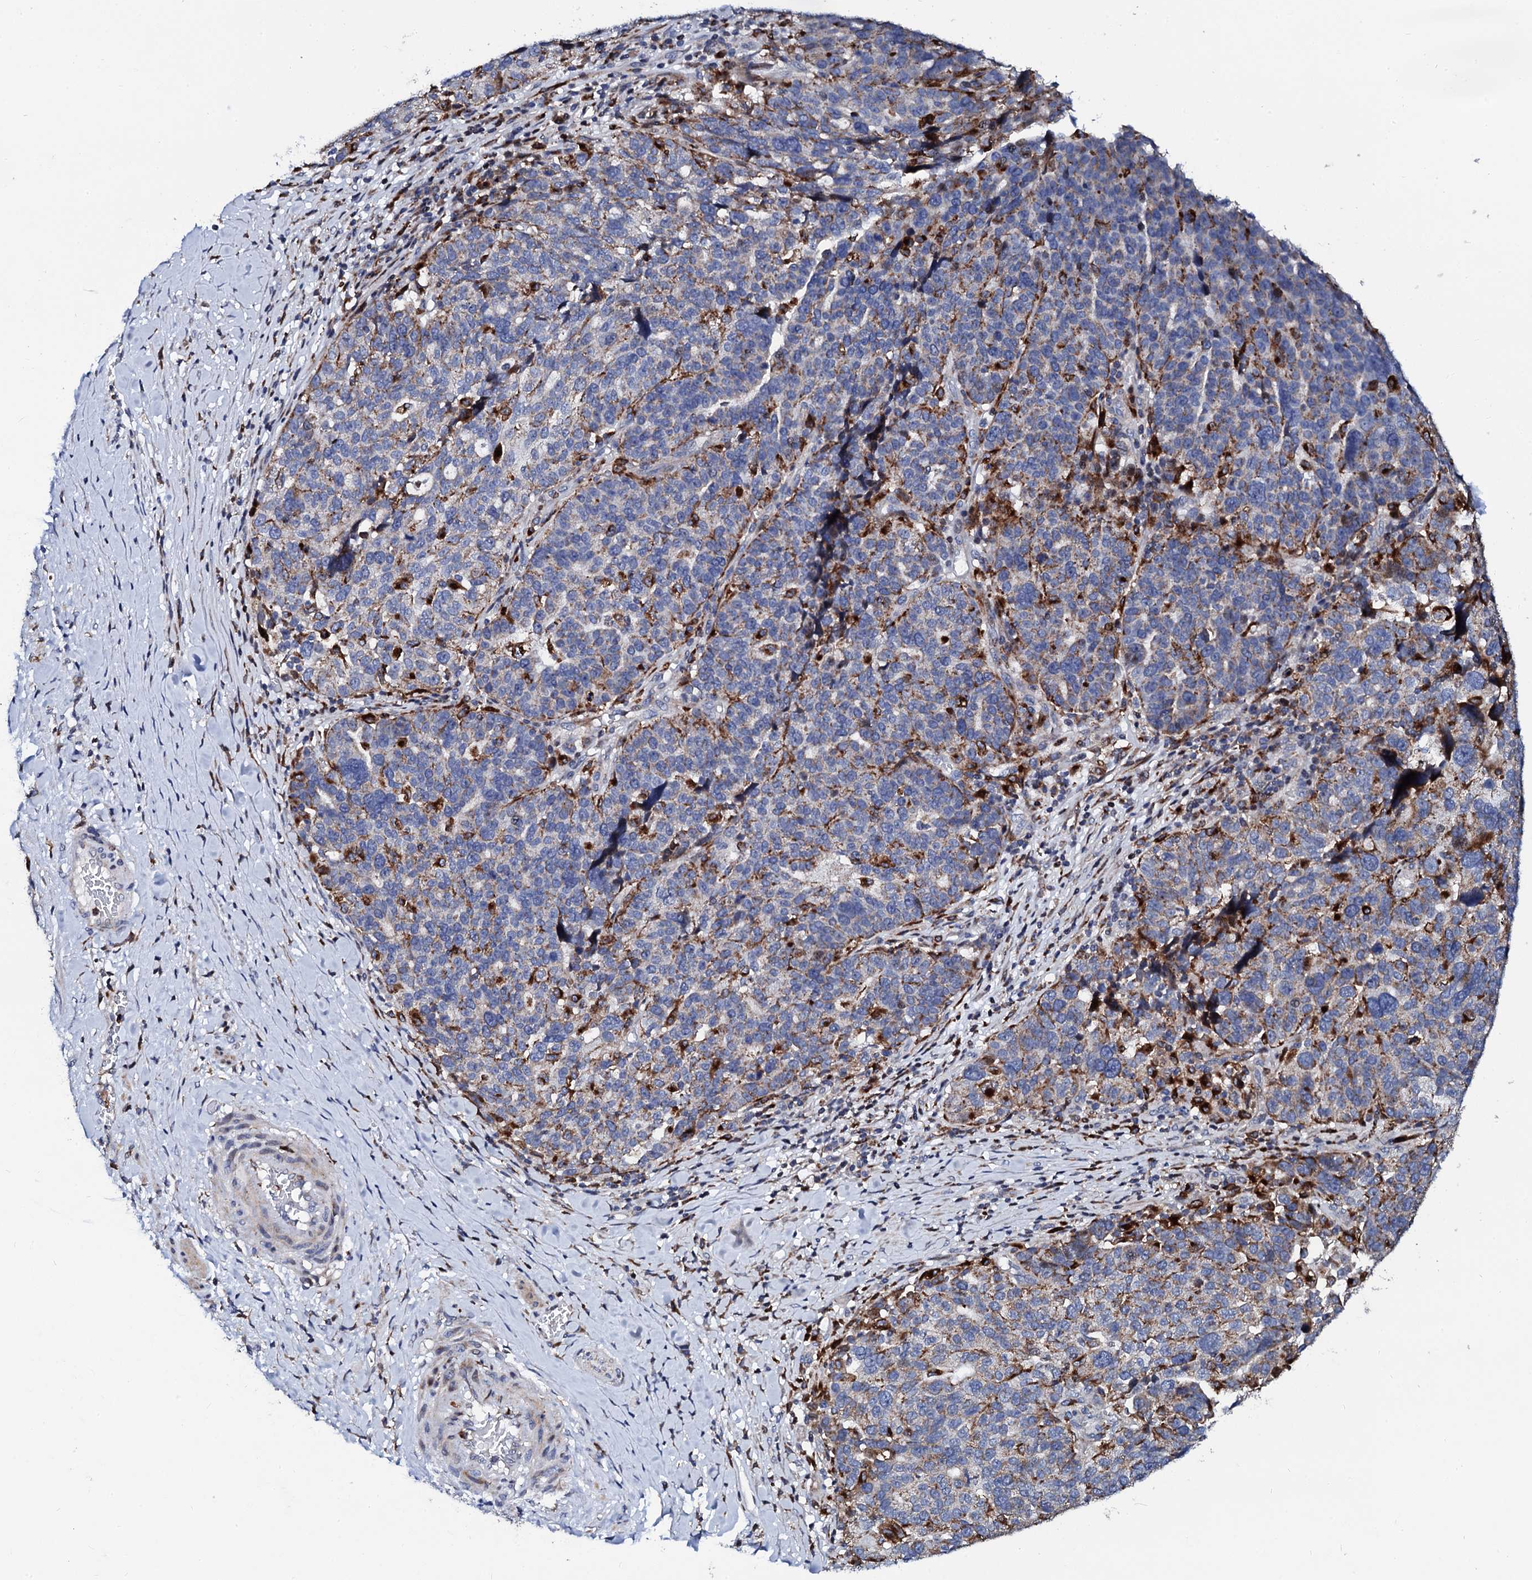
{"staining": {"intensity": "moderate", "quantity": "<25%", "location": "cytoplasmic/membranous"}, "tissue": "ovarian cancer", "cell_type": "Tumor cells", "image_type": "cancer", "snomed": [{"axis": "morphology", "description": "Cystadenocarcinoma, serous, NOS"}, {"axis": "topography", "description": "Ovary"}], "caption": "Protein expression analysis of human ovarian cancer (serous cystadenocarcinoma) reveals moderate cytoplasmic/membranous expression in about <25% of tumor cells.", "gene": "TCIRG1", "patient": {"sex": "female", "age": 59}}